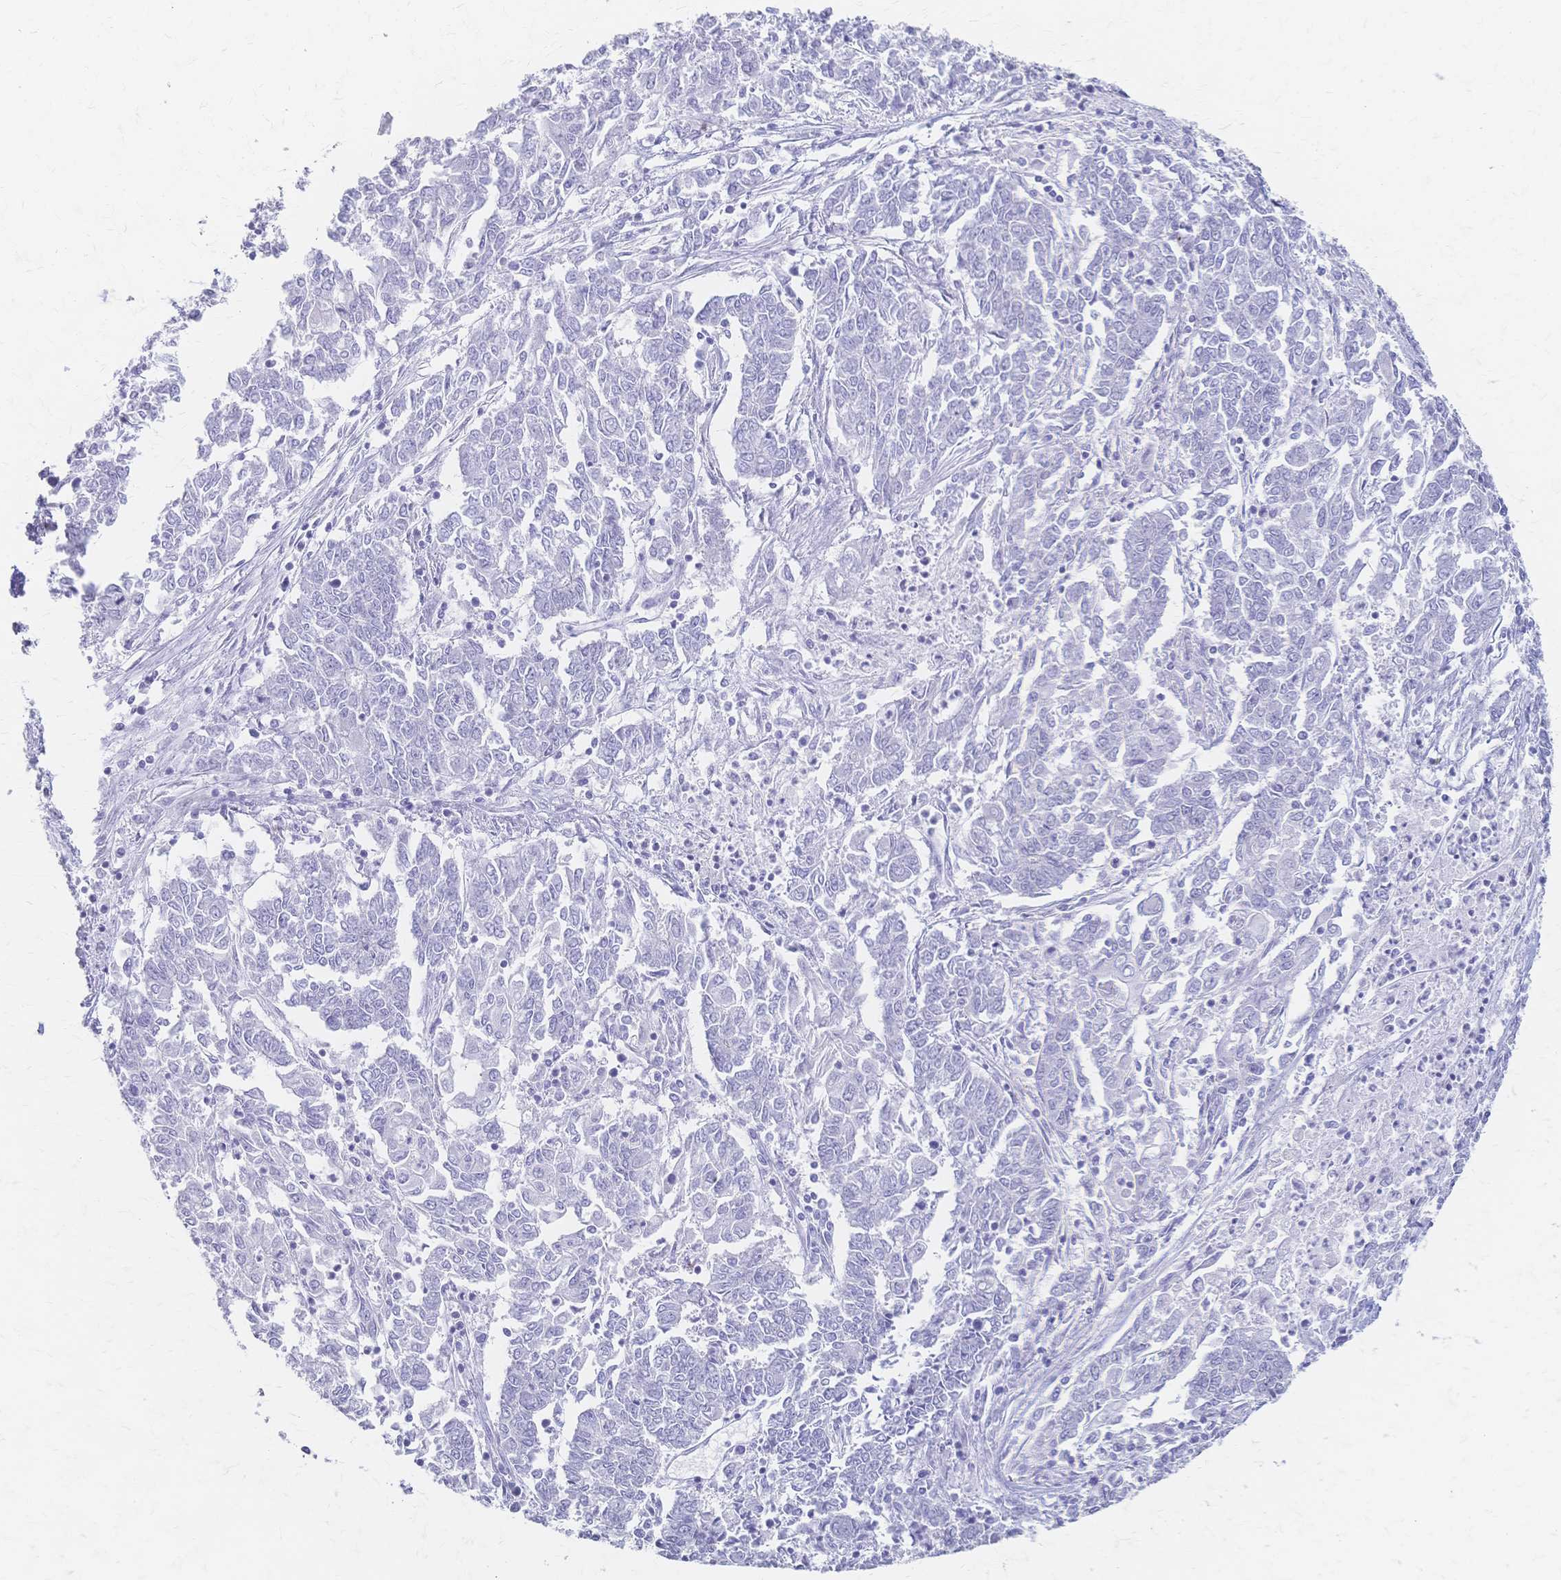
{"staining": {"intensity": "negative", "quantity": "none", "location": "none"}, "tissue": "endometrial cancer", "cell_type": "Tumor cells", "image_type": "cancer", "snomed": [{"axis": "morphology", "description": "Adenocarcinoma, NOS"}, {"axis": "topography", "description": "Endometrium"}], "caption": "Immunohistochemical staining of adenocarcinoma (endometrial) displays no significant positivity in tumor cells. (Brightfield microscopy of DAB immunohistochemistry at high magnification).", "gene": "CYB5A", "patient": {"sex": "female", "age": 54}}